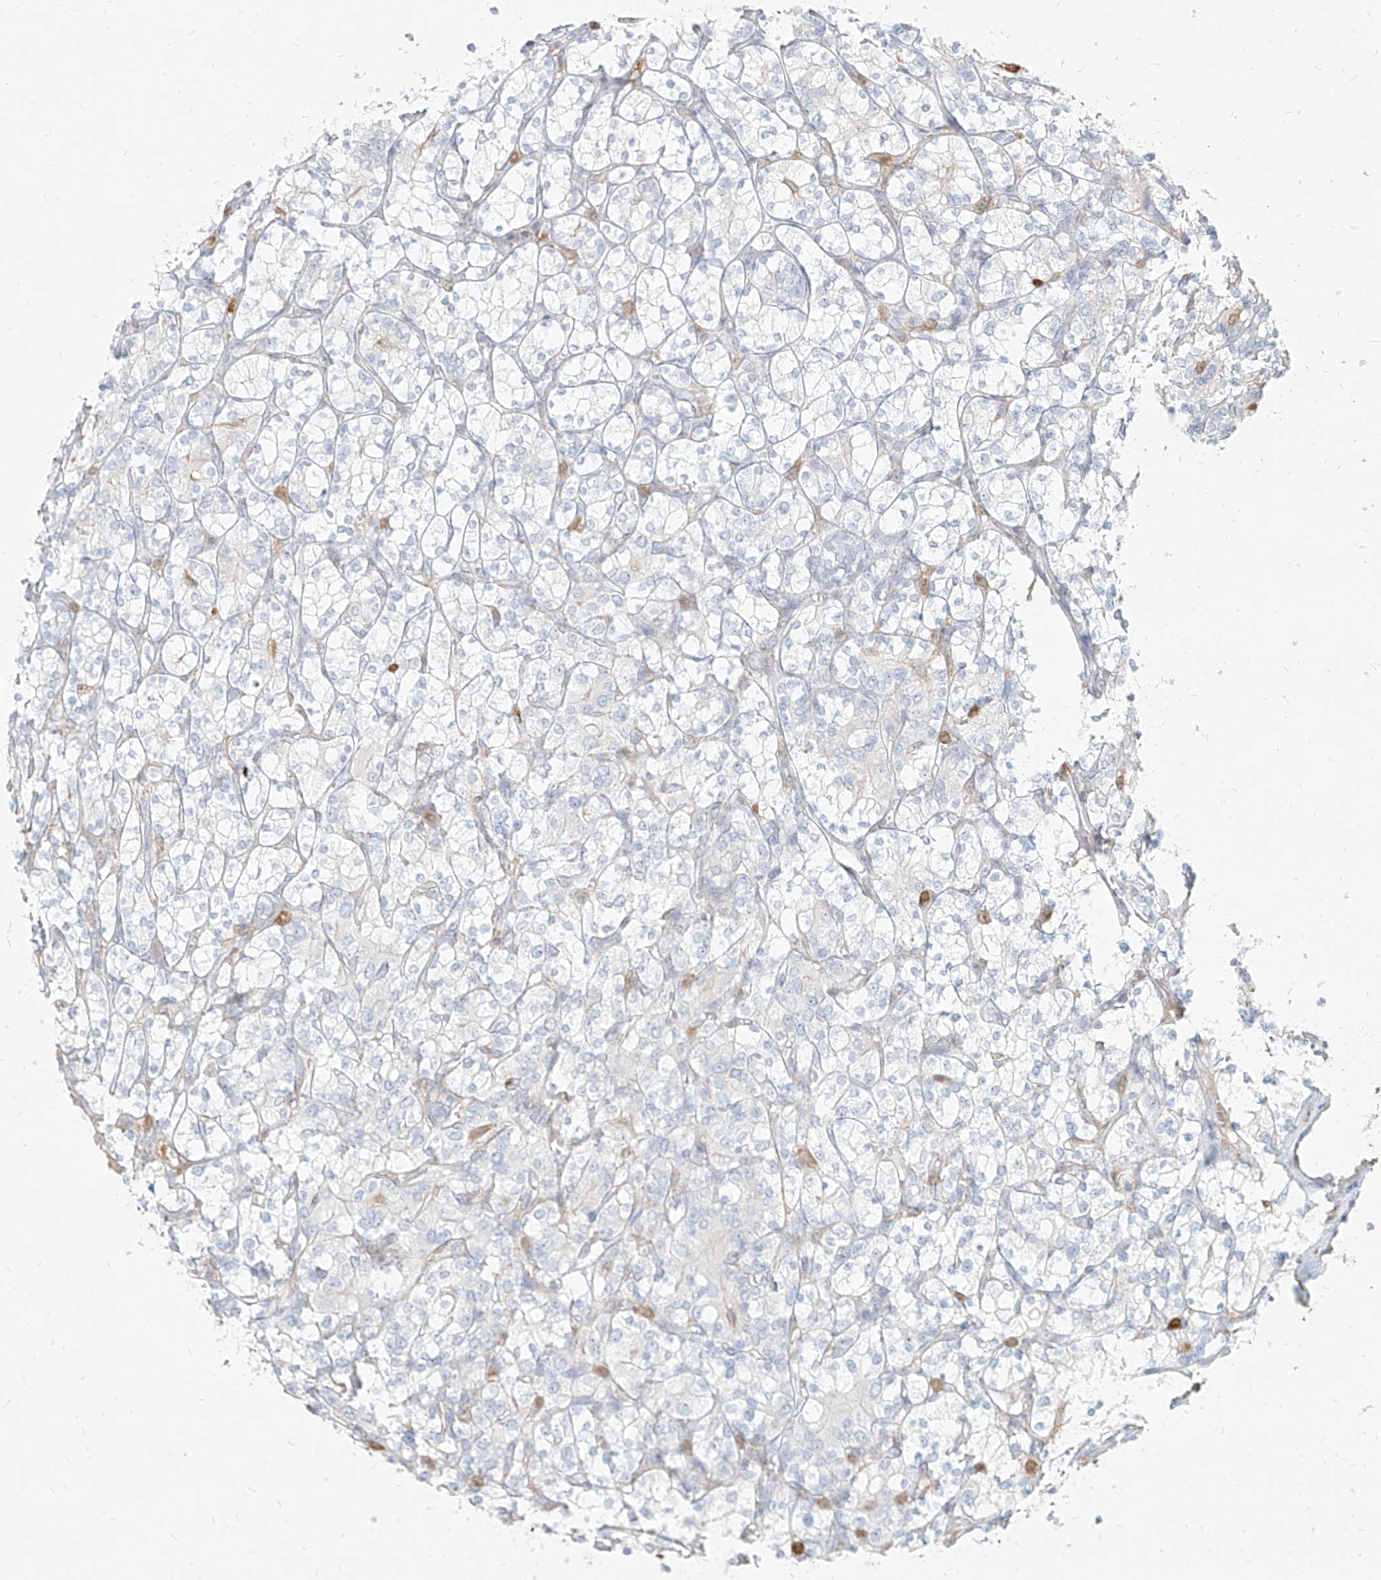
{"staining": {"intensity": "negative", "quantity": "none", "location": "none"}, "tissue": "renal cancer", "cell_type": "Tumor cells", "image_type": "cancer", "snomed": [{"axis": "morphology", "description": "Adenocarcinoma, NOS"}, {"axis": "topography", "description": "Kidney"}], "caption": "IHC image of neoplastic tissue: human renal cancer stained with DAB (3,3'-diaminobenzidine) reveals no significant protein expression in tumor cells. (DAB immunohistochemistry, high magnification).", "gene": "PGD", "patient": {"sex": "male", "age": 77}}